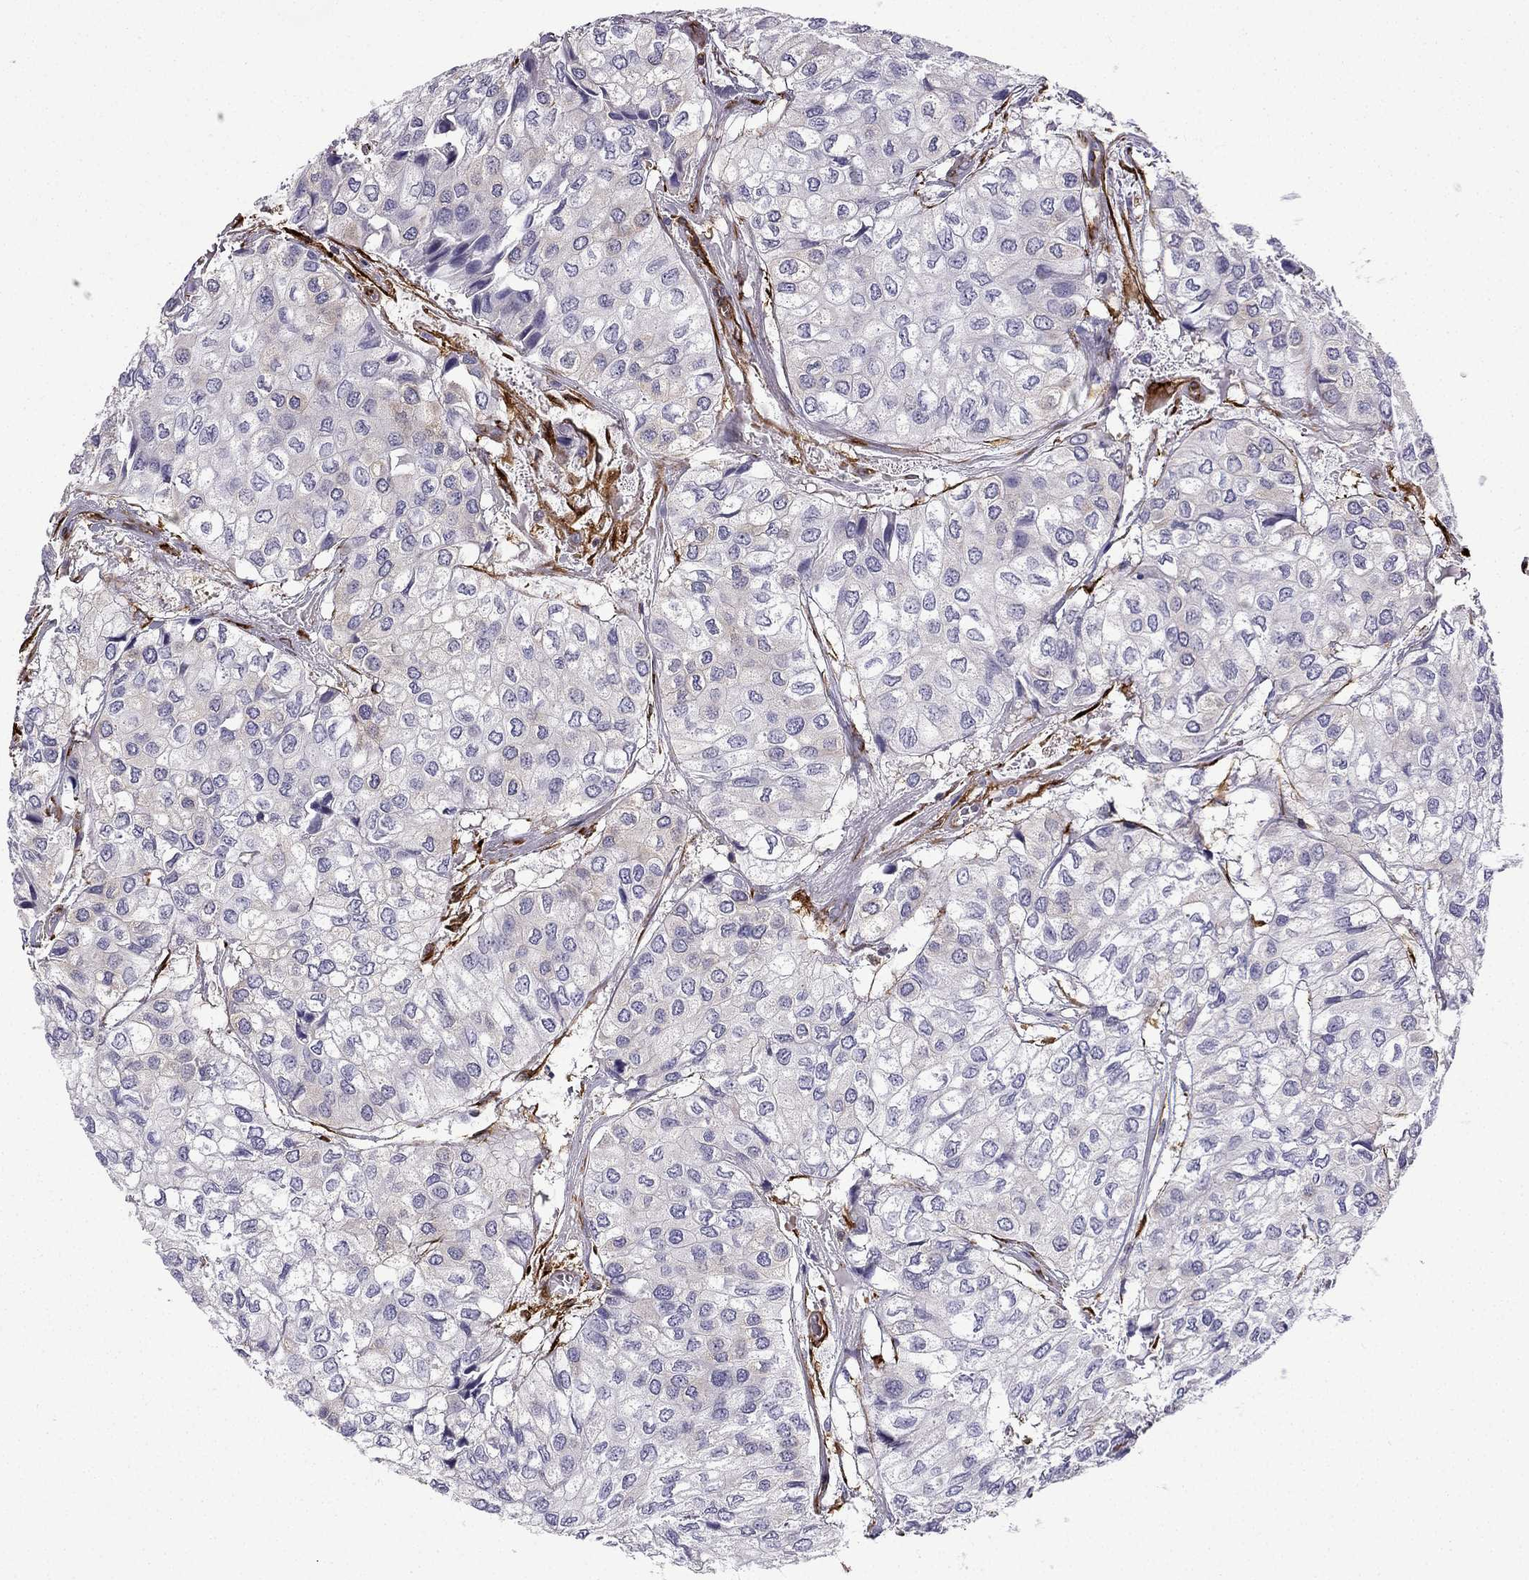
{"staining": {"intensity": "negative", "quantity": "none", "location": "none"}, "tissue": "urothelial cancer", "cell_type": "Tumor cells", "image_type": "cancer", "snomed": [{"axis": "morphology", "description": "Urothelial carcinoma, High grade"}, {"axis": "topography", "description": "Urinary bladder"}], "caption": "This is an IHC image of human urothelial carcinoma (high-grade). There is no staining in tumor cells.", "gene": "MAP4", "patient": {"sex": "male", "age": 73}}